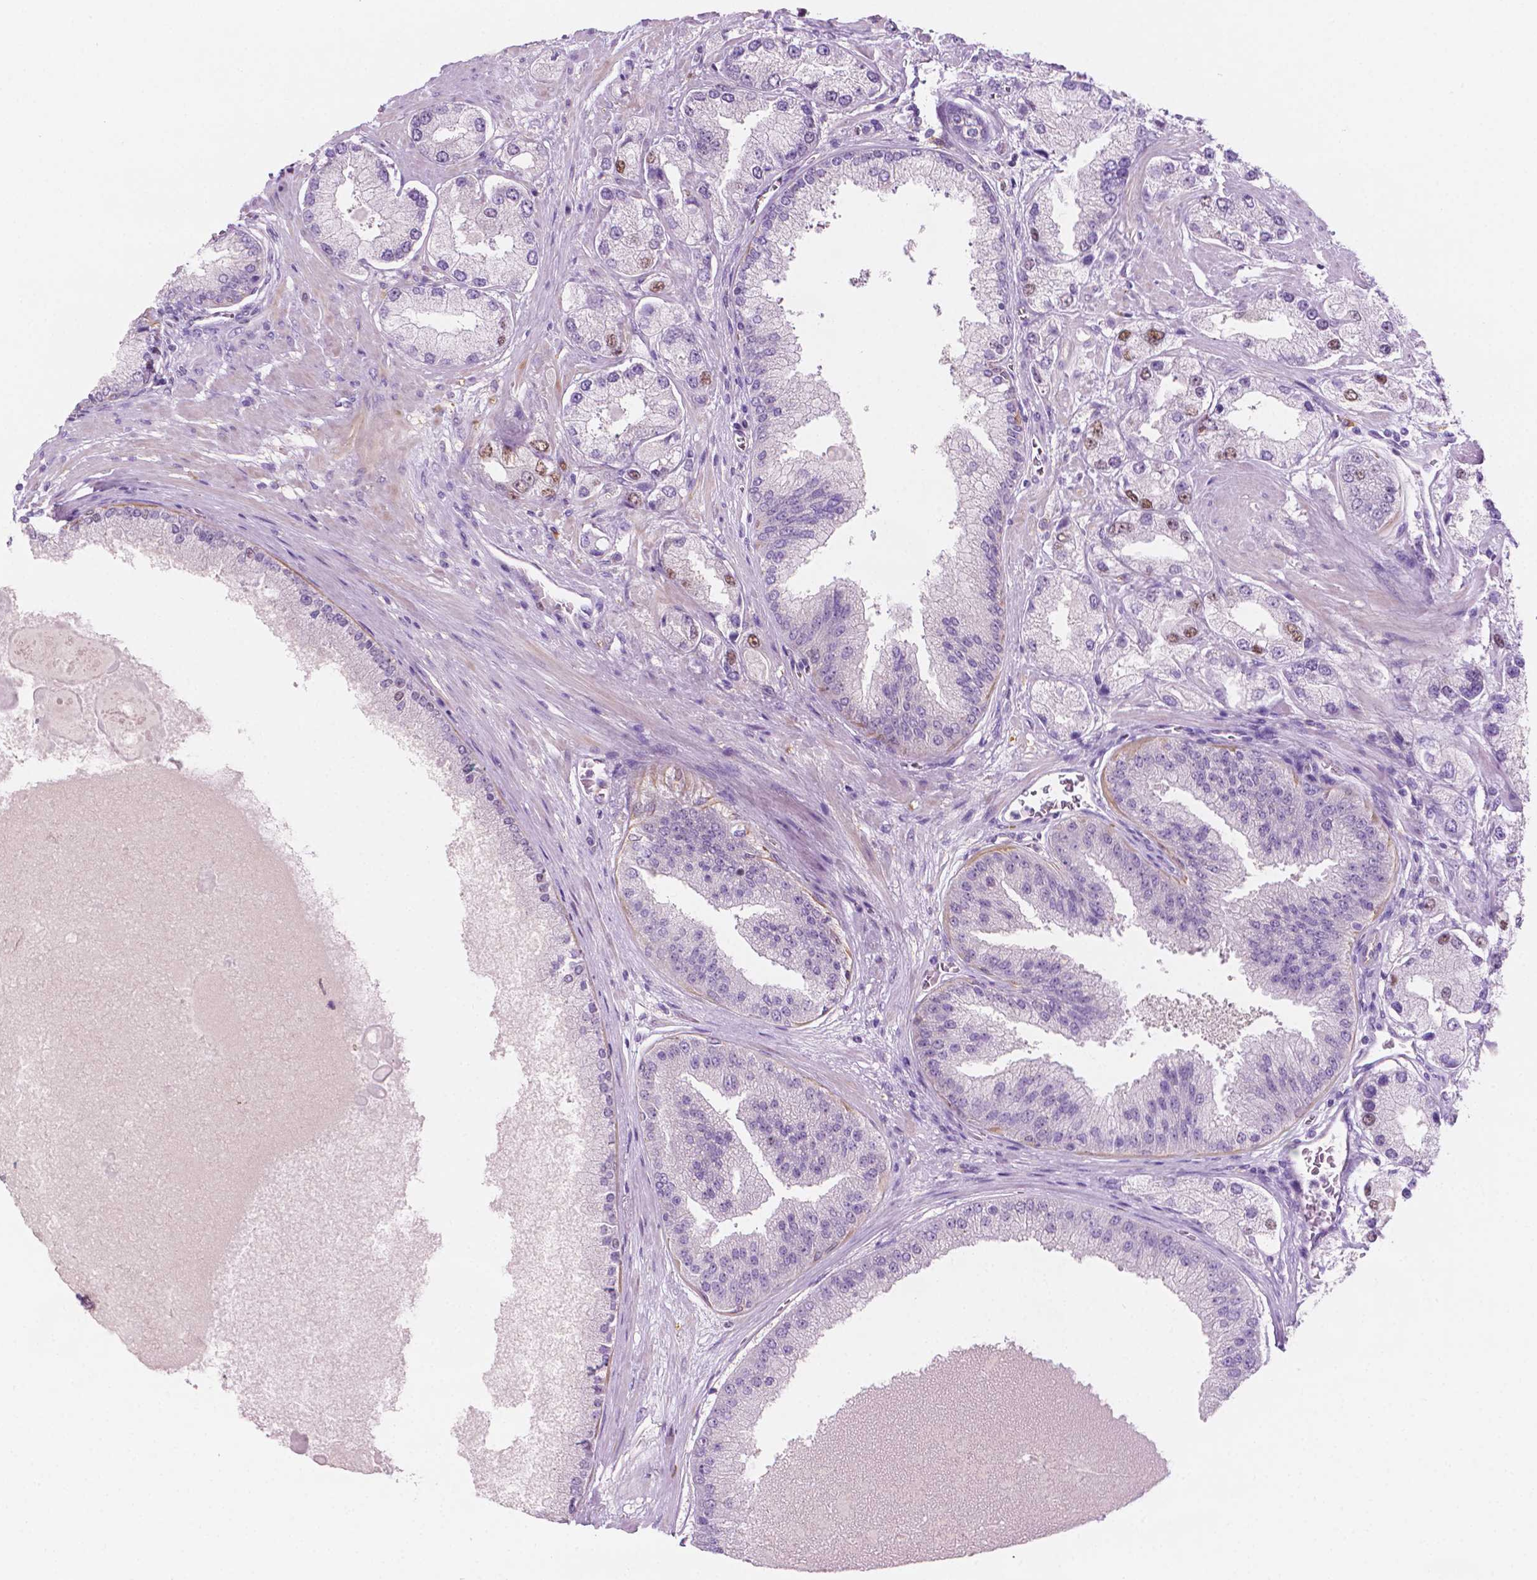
{"staining": {"intensity": "weak", "quantity": "<25%", "location": "nuclear"}, "tissue": "prostate cancer", "cell_type": "Tumor cells", "image_type": "cancer", "snomed": [{"axis": "morphology", "description": "Adenocarcinoma, High grade"}, {"axis": "topography", "description": "Prostate"}], "caption": "High power microscopy photomicrograph of an immunohistochemistry micrograph of prostate cancer (adenocarcinoma (high-grade)), revealing no significant positivity in tumor cells.", "gene": "EPPK1", "patient": {"sex": "male", "age": 67}}